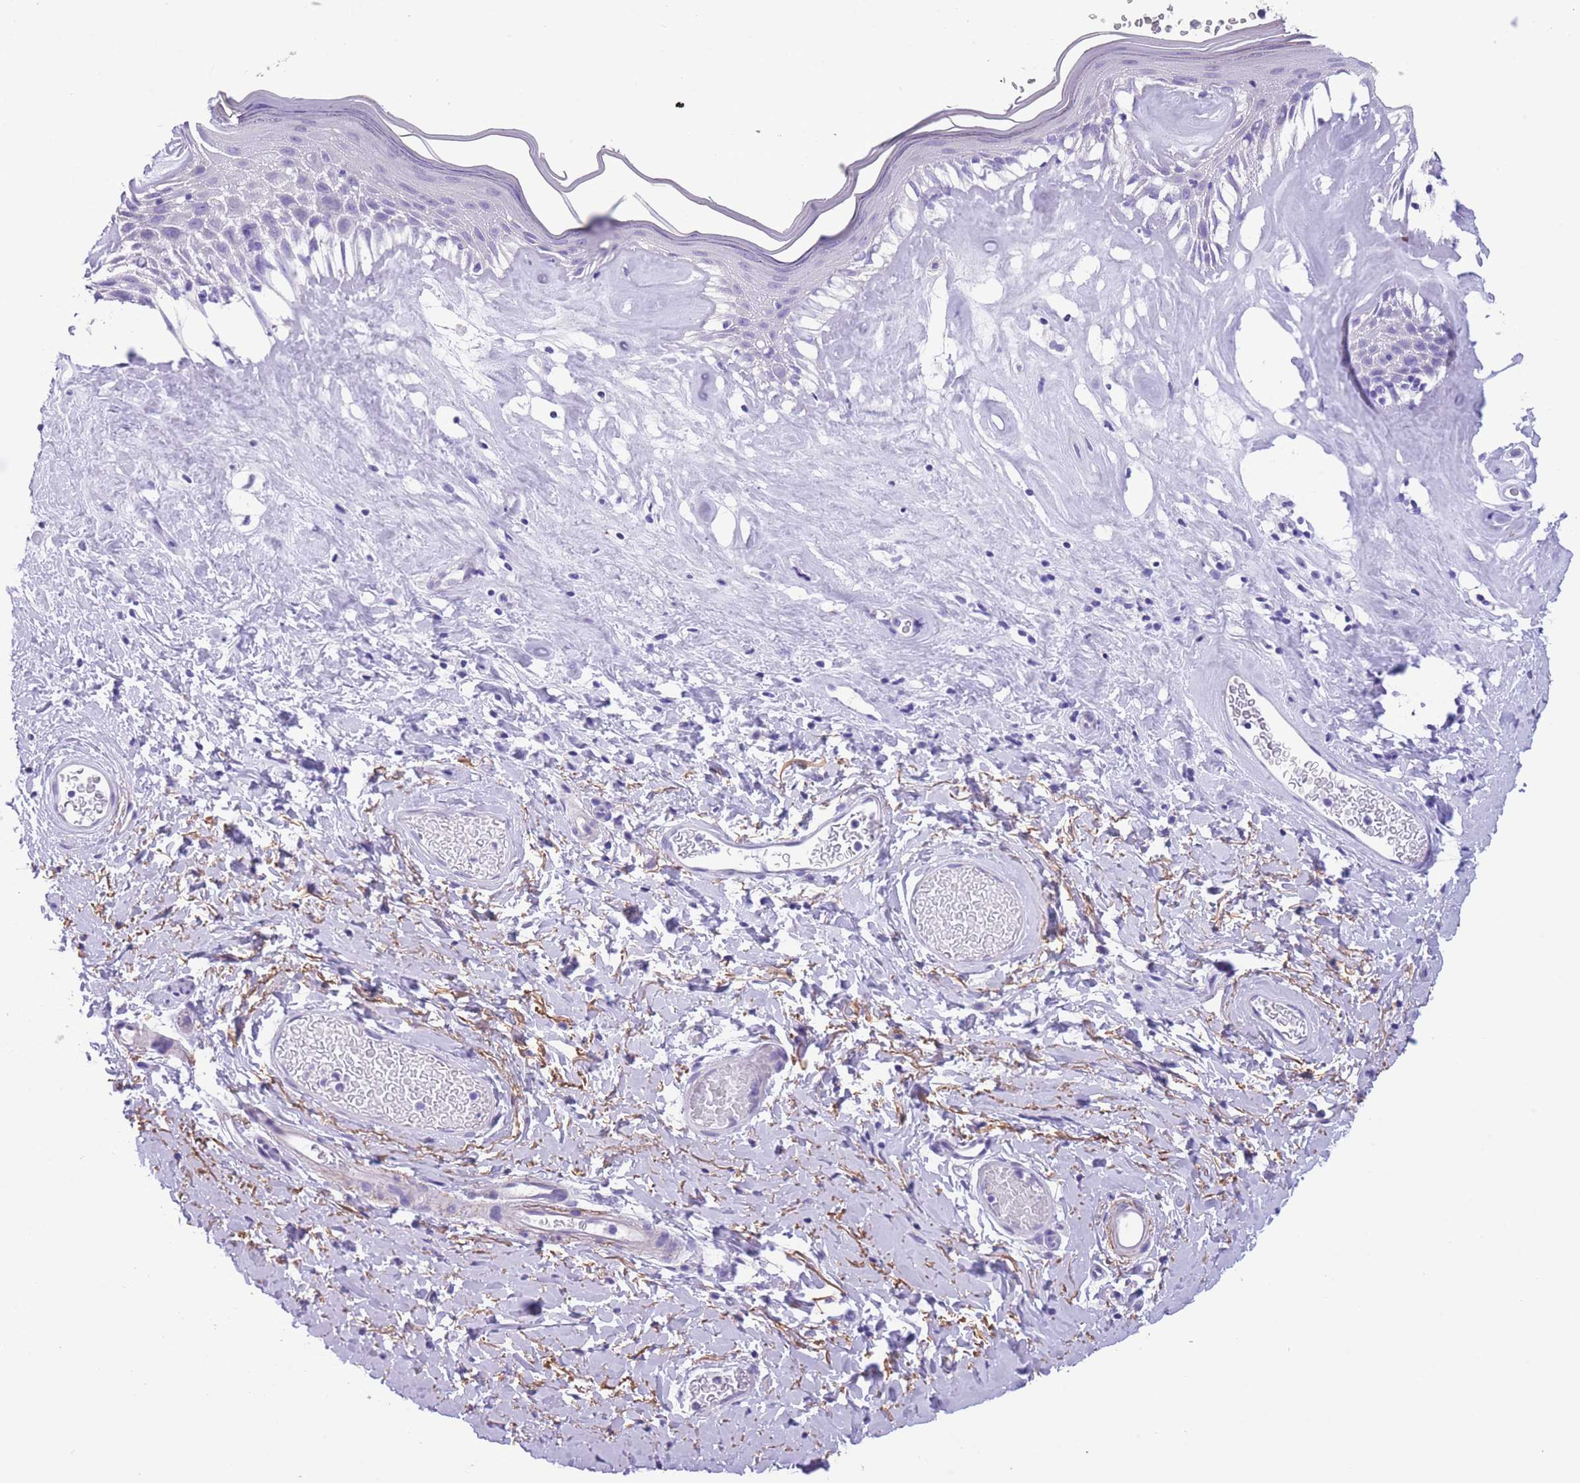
{"staining": {"intensity": "negative", "quantity": "none", "location": "none"}, "tissue": "skin", "cell_type": "Epidermal cells", "image_type": "normal", "snomed": [{"axis": "morphology", "description": "Normal tissue, NOS"}, {"axis": "morphology", "description": "Inflammation, NOS"}, {"axis": "topography", "description": "Vulva"}], "caption": "This is an IHC photomicrograph of benign skin. There is no positivity in epidermal cells.", "gene": "RAI2", "patient": {"sex": "female", "age": 86}}